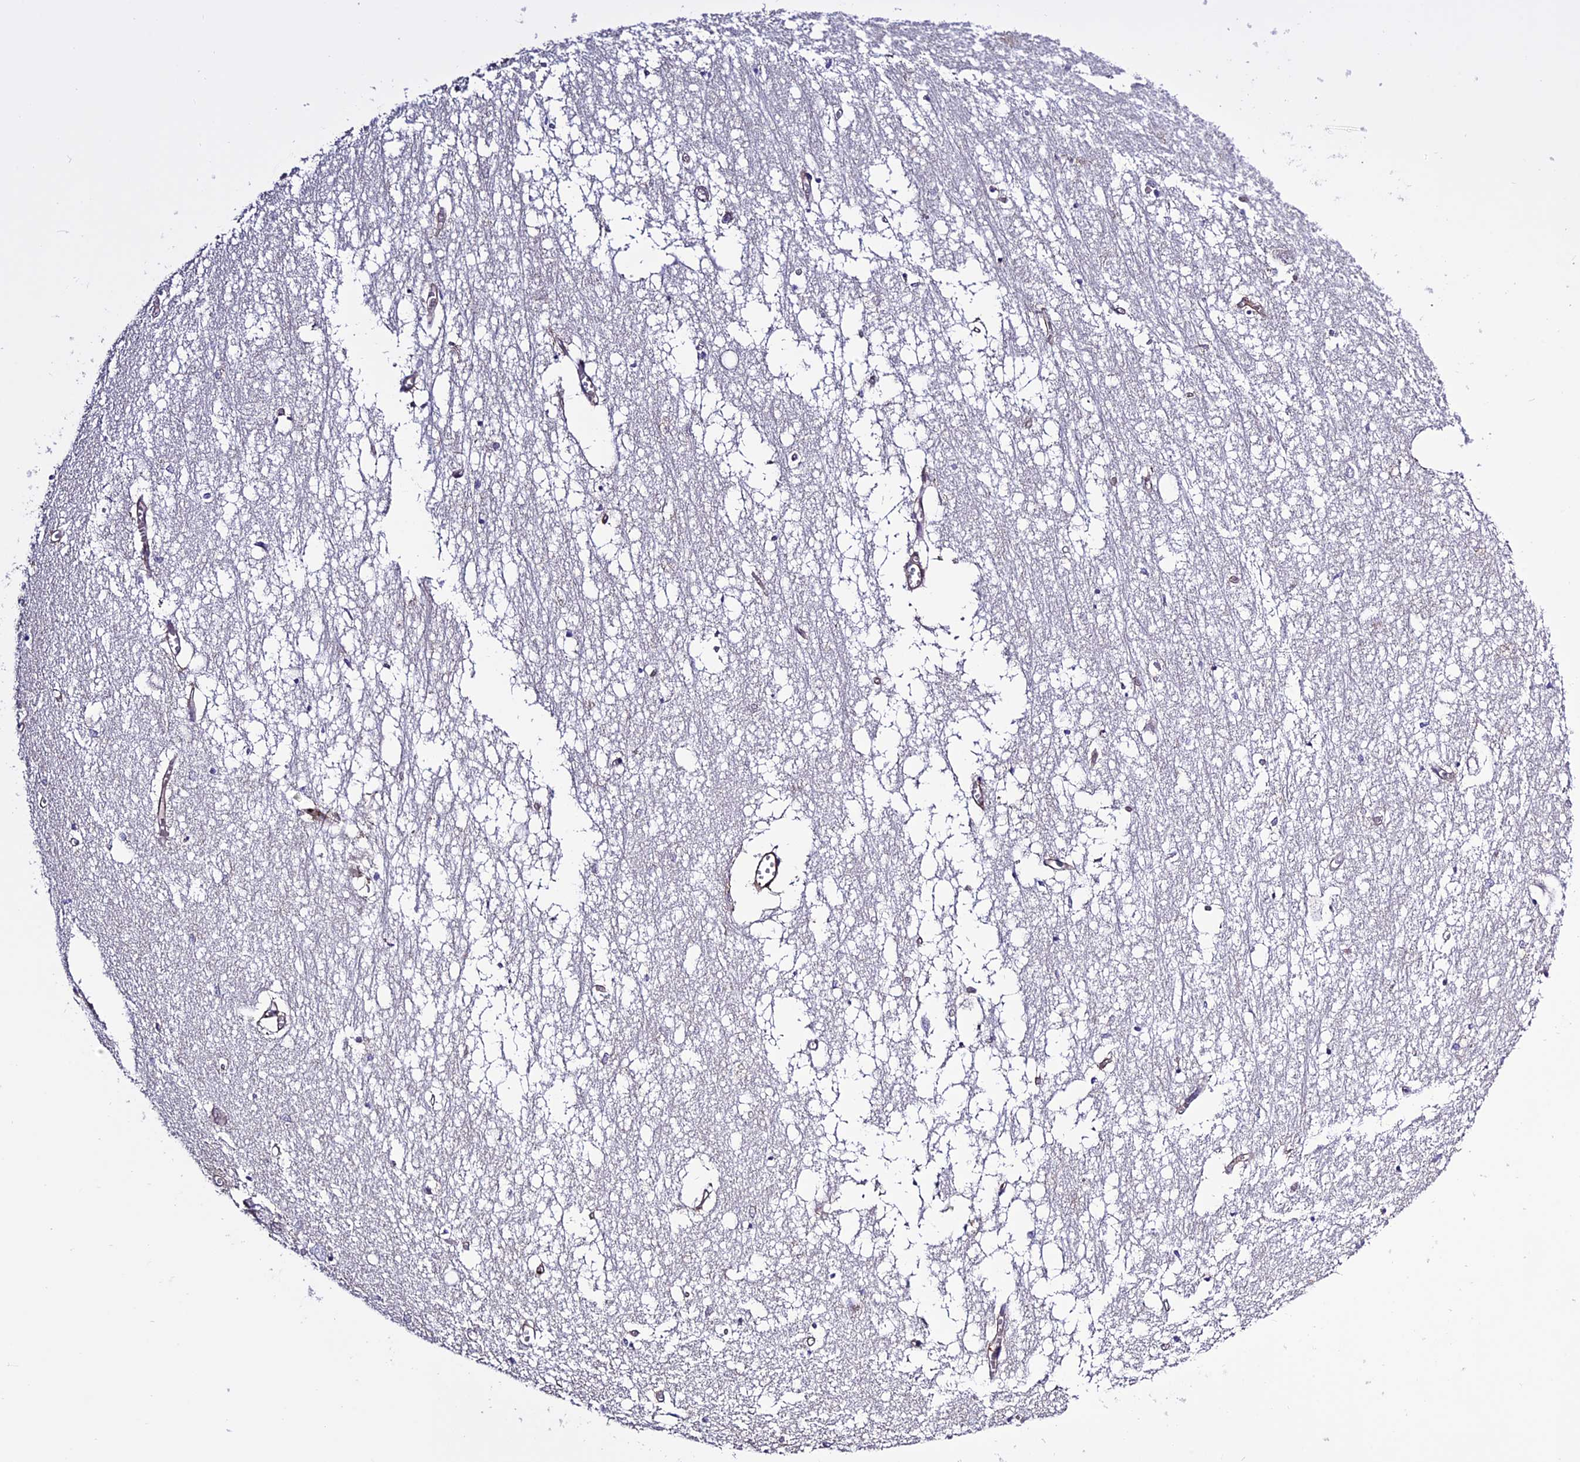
{"staining": {"intensity": "negative", "quantity": "none", "location": "none"}, "tissue": "hippocampus", "cell_type": "Glial cells", "image_type": "normal", "snomed": [{"axis": "morphology", "description": "Normal tissue, NOS"}, {"axis": "topography", "description": "Hippocampus"}], "caption": "IHC of unremarkable hippocampus shows no expression in glial cells. Nuclei are stained in blue.", "gene": "REX1BD", "patient": {"sex": "male", "age": 70}}